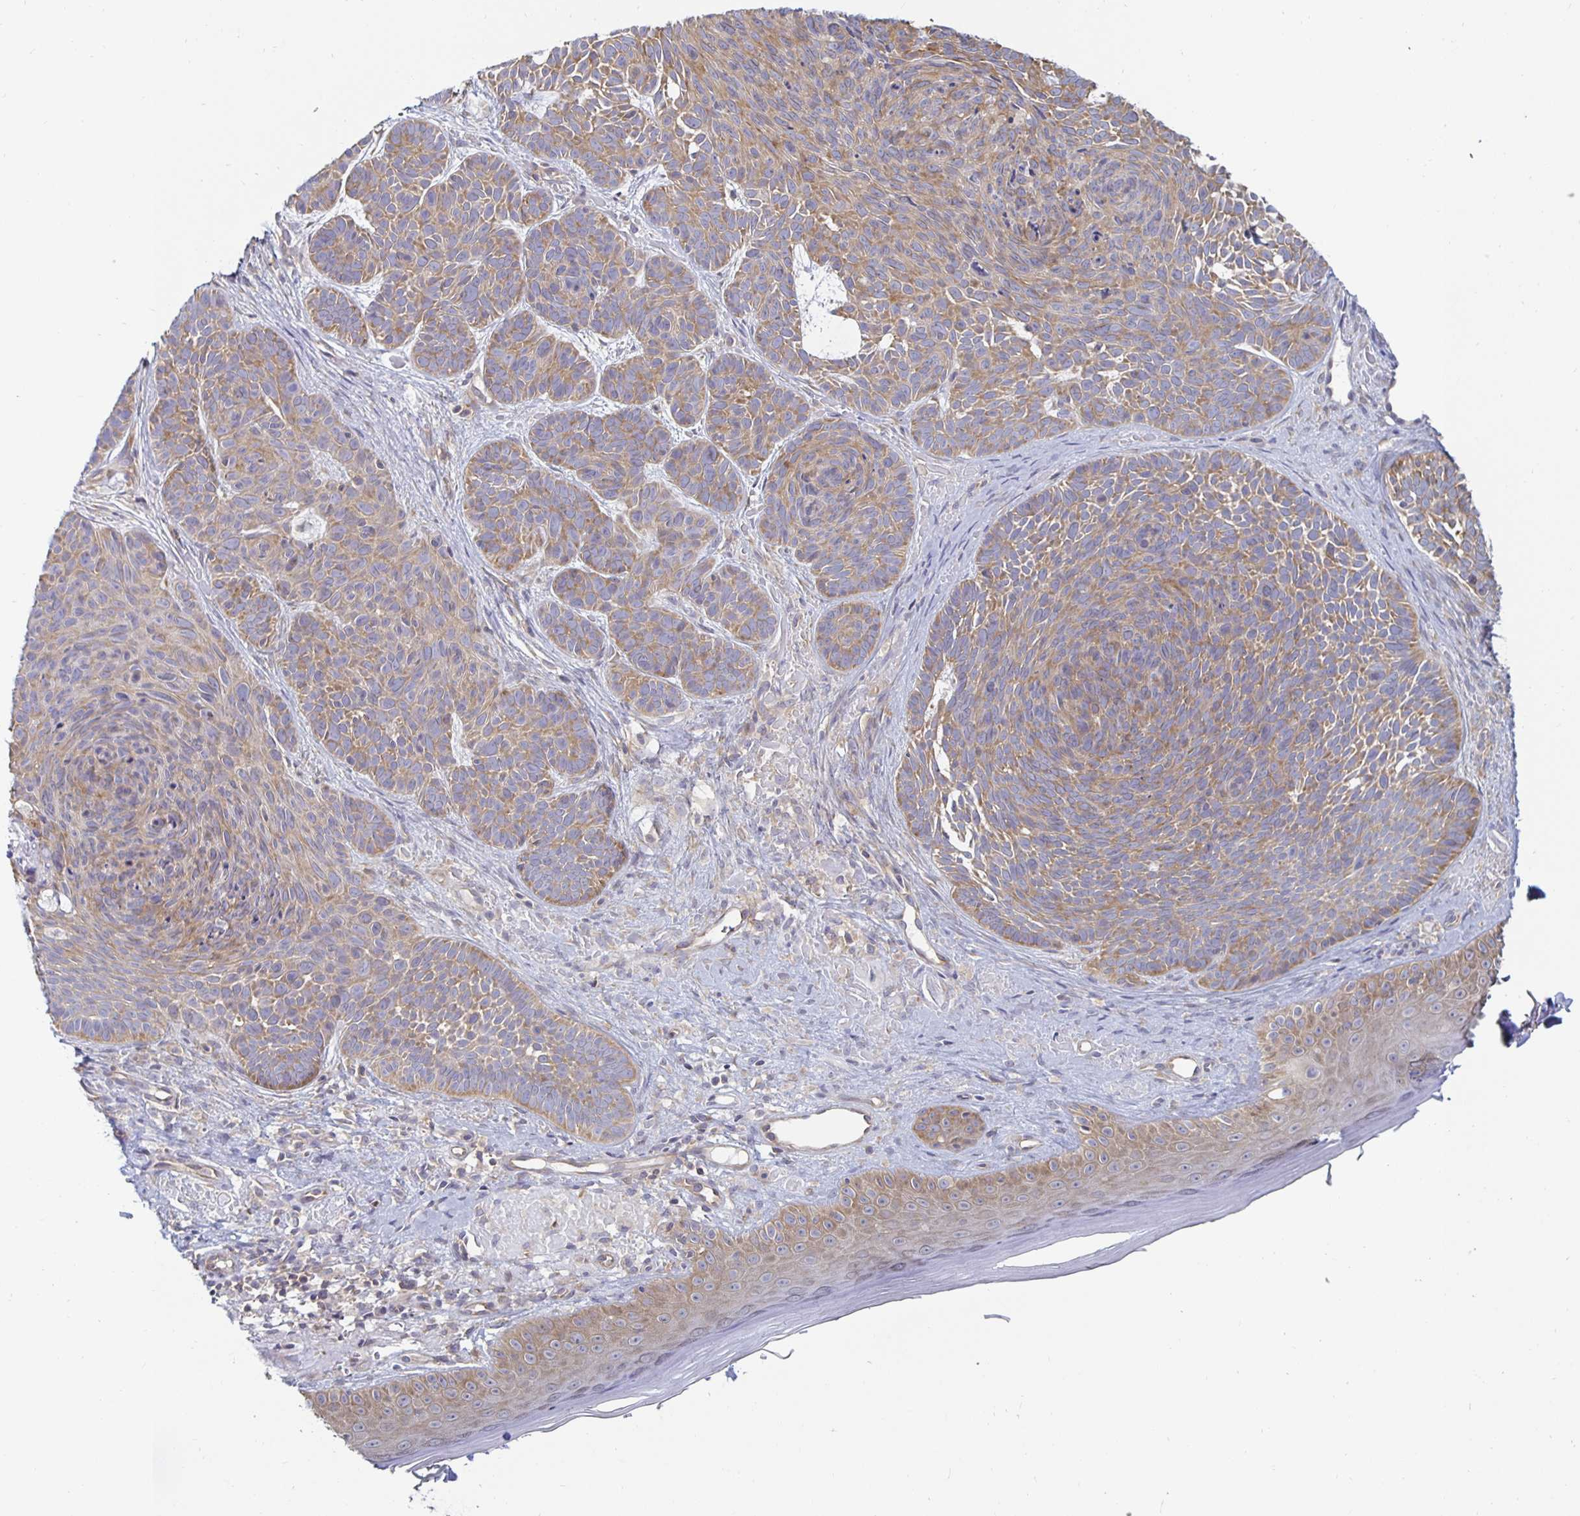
{"staining": {"intensity": "moderate", "quantity": "25%-75%", "location": "cytoplasmic/membranous"}, "tissue": "skin cancer", "cell_type": "Tumor cells", "image_type": "cancer", "snomed": [{"axis": "morphology", "description": "Basal cell carcinoma"}, {"axis": "topography", "description": "Skin"}], "caption": "Immunohistochemical staining of human skin basal cell carcinoma exhibits medium levels of moderate cytoplasmic/membranous protein expression in about 25%-75% of tumor cells.", "gene": "PDAP1", "patient": {"sex": "male", "age": 81}}